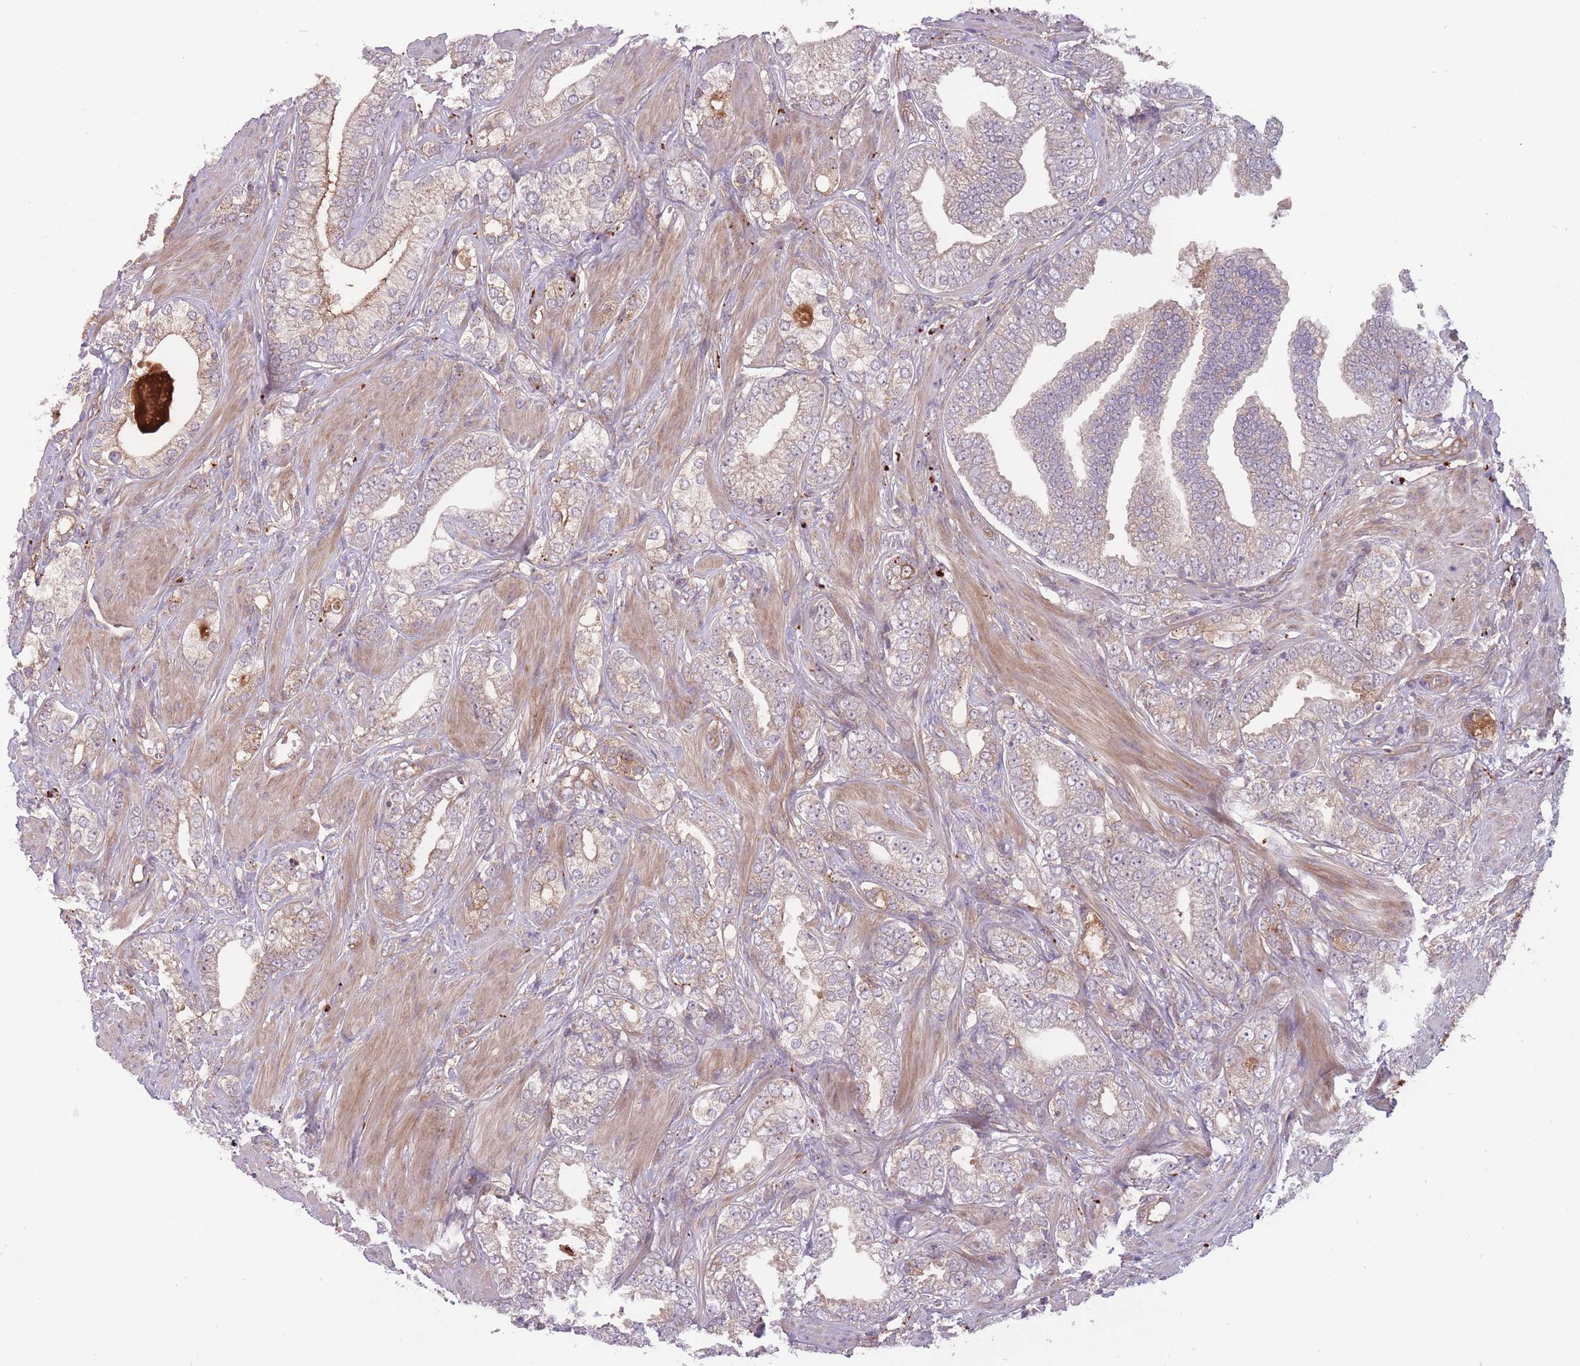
{"staining": {"intensity": "weak", "quantity": "25%-75%", "location": "cytoplasmic/membranous"}, "tissue": "prostate cancer", "cell_type": "Tumor cells", "image_type": "cancer", "snomed": [{"axis": "morphology", "description": "Adenocarcinoma, High grade"}, {"axis": "topography", "description": "Prostate"}], "caption": "Human prostate cancer (adenocarcinoma (high-grade)) stained with a protein marker reveals weak staining in tumor cells.", "gene": "ITPKC", "patient": {"sex": "male", "age": 50}}